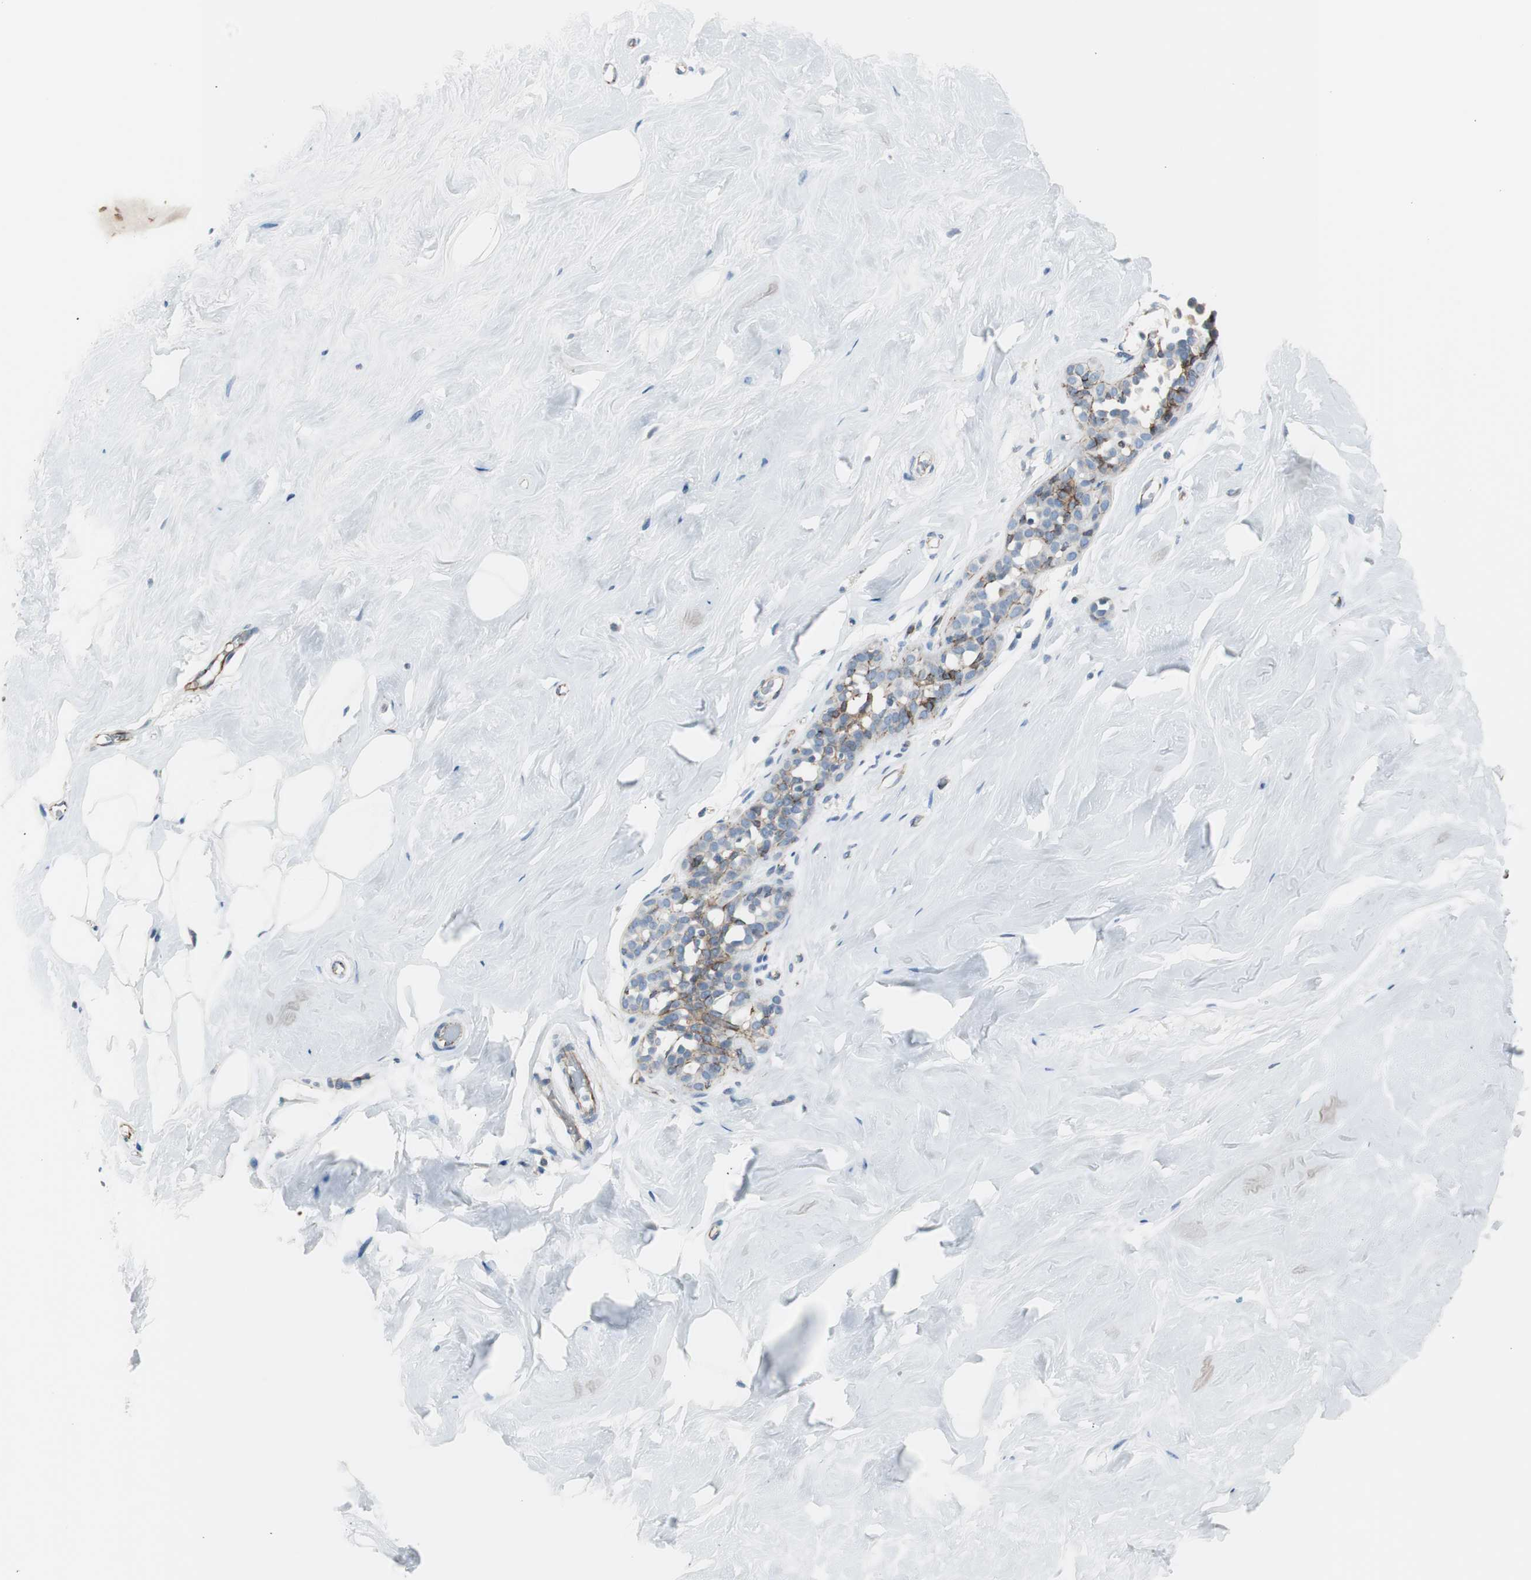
{"staining": {"intensity": "negative", "quantity": "none", "location": "none"}, "tissue": "breast", "cell_type": "Adipocytes", "image_type": "normal", "snomed": [{"axis": "morphology", "description": "Normal tissue, NOS"}, {"axis": "topography", "description": "Breast"}], "caption": "High magnification brightfield microscopy of benign breast stained with DAB (brown) and counterstained with hematoxylin (blue): adipocytes show no significant positivity. (DAB IHC with hematoxylin counter stain).", "gene": "STXBP4", "patient": {"sex": "female", "age": 75}}